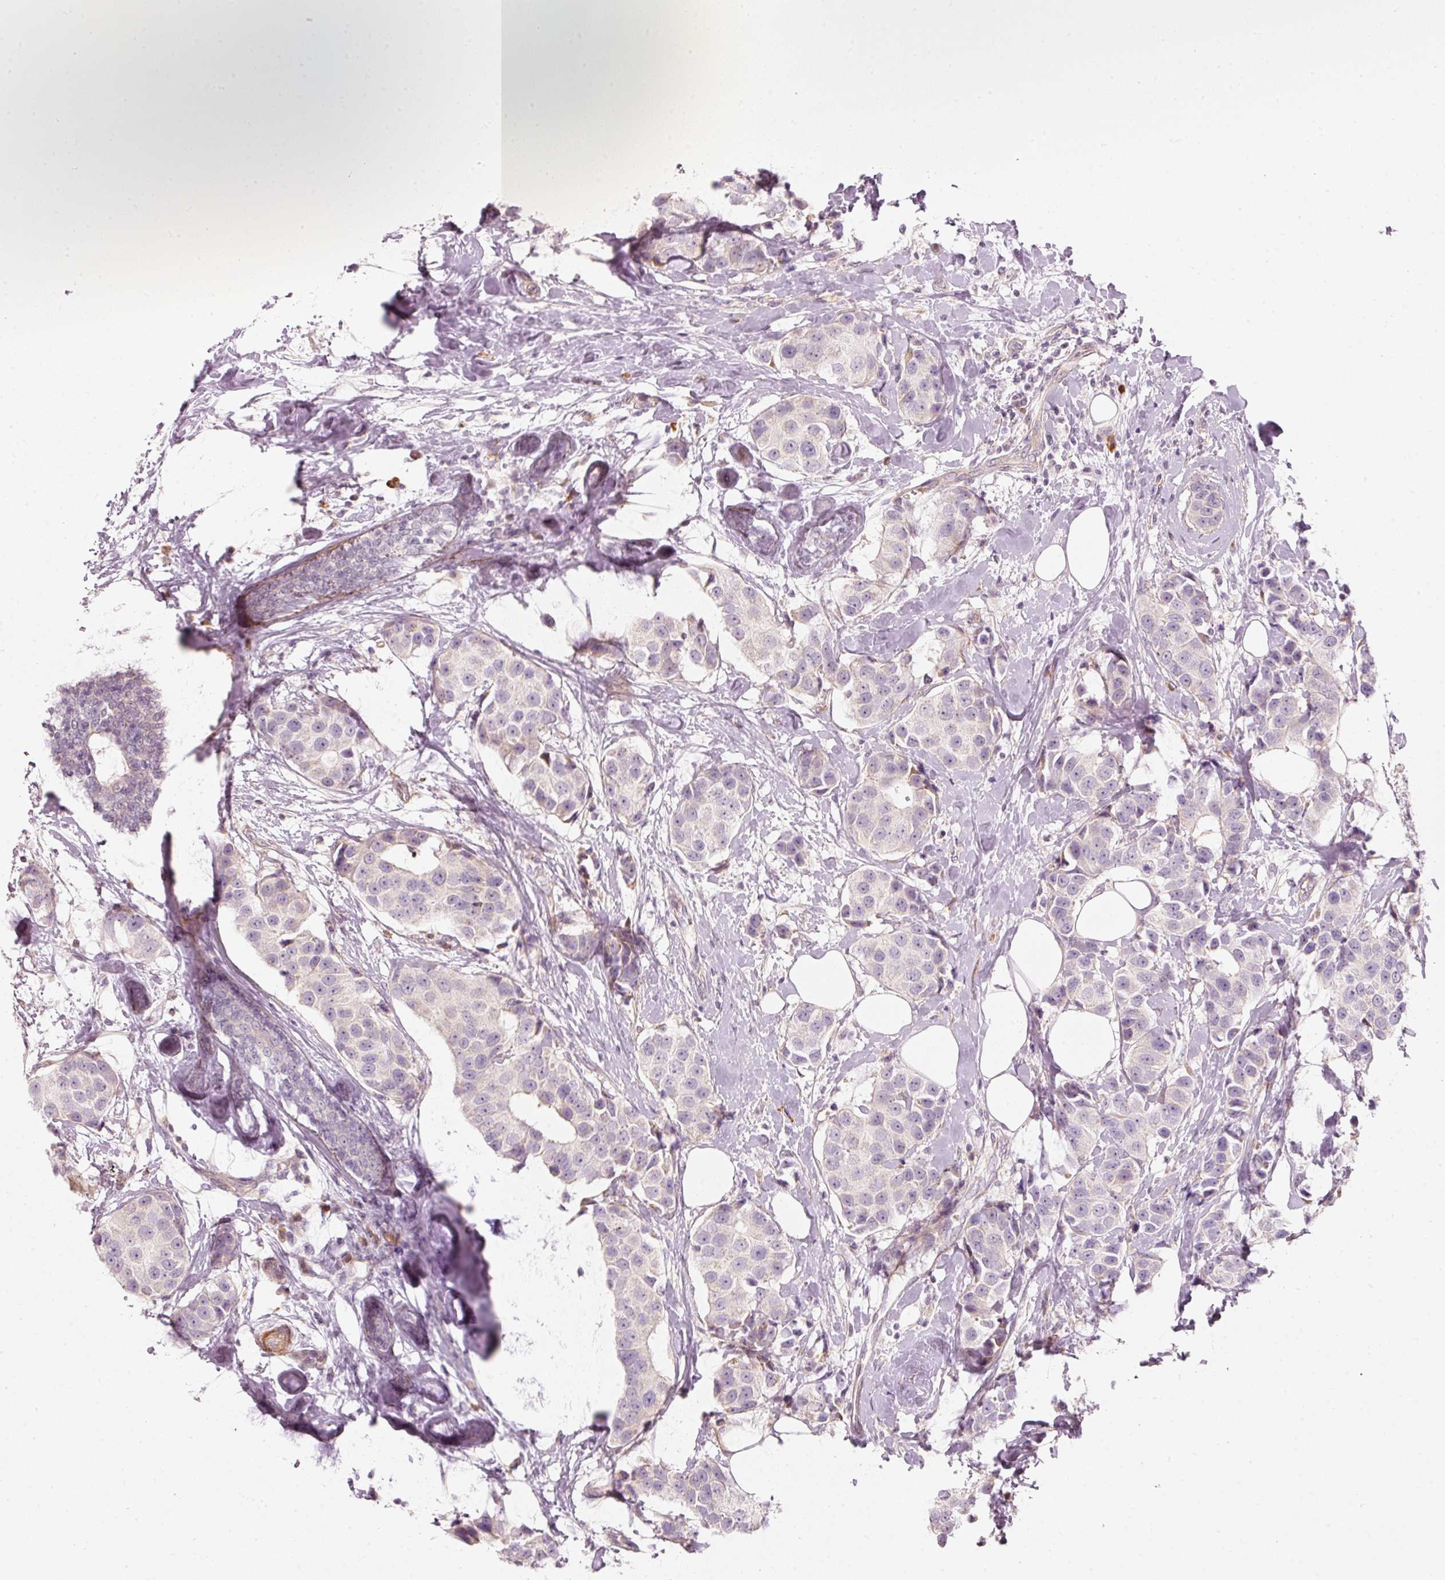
{"staining": {"intensity": "negative", "quantity": "none", "location": "none"}, "tissue": "breast cancer", "cell_type": "Tumor cells", "image_type": "cancer", "snomed": [{"axis": "morphology", "description": "Normal tissue, NOS"}, {"axis": "morphology", "description": "Duct carcinoma"}, {"axis": "topography", "description": "Breast"}], "caption": "Immunohistochemistry histopathology image of intraductal carcinoma (breast) stained for a protein (brown), which demonstrates no expression in tumor cells.", "gene": "KCNQ1", "patient": {"sex": "female", "age": 39}}